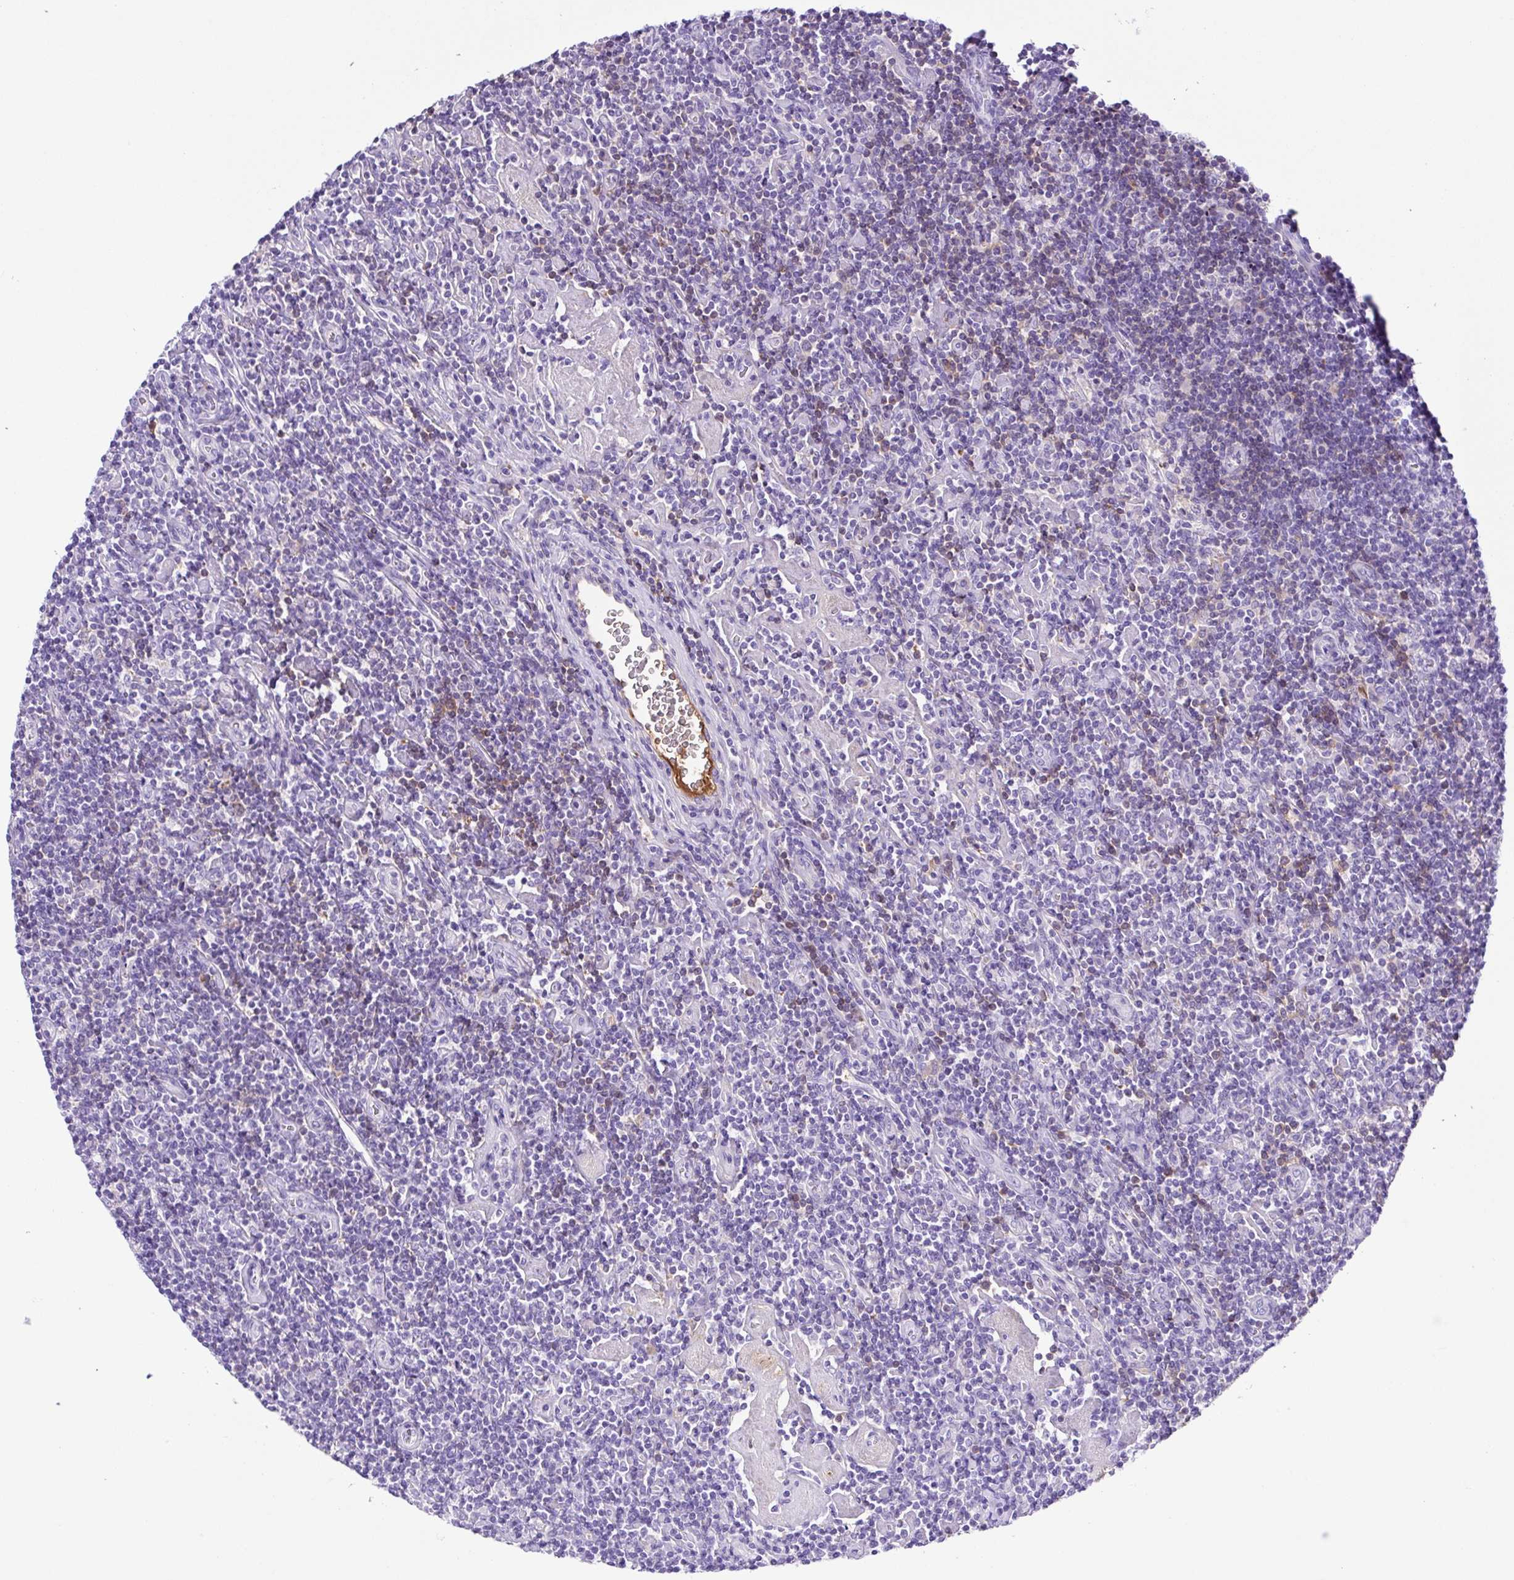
{"staining": {"intensity": "negative", "quantity": "none", "location": "none"}, "tissue": "lymphoma", "cell_type": "Tumor cells", "image_type": "cancer", "snomed": [{"axis": "morphology", "description": "Hodgkin's disease, NOS"}, {"axis": "topography", "description": "Lymph node"}], "caption": "High power microscopy image of an immunohistochemistry (IHC) photomicrograph of Hodgkin's disease, revealing no significant staining in tumor cells.", "gene": "IGFL1", "patient": {"sex": "male", "age": 40}}